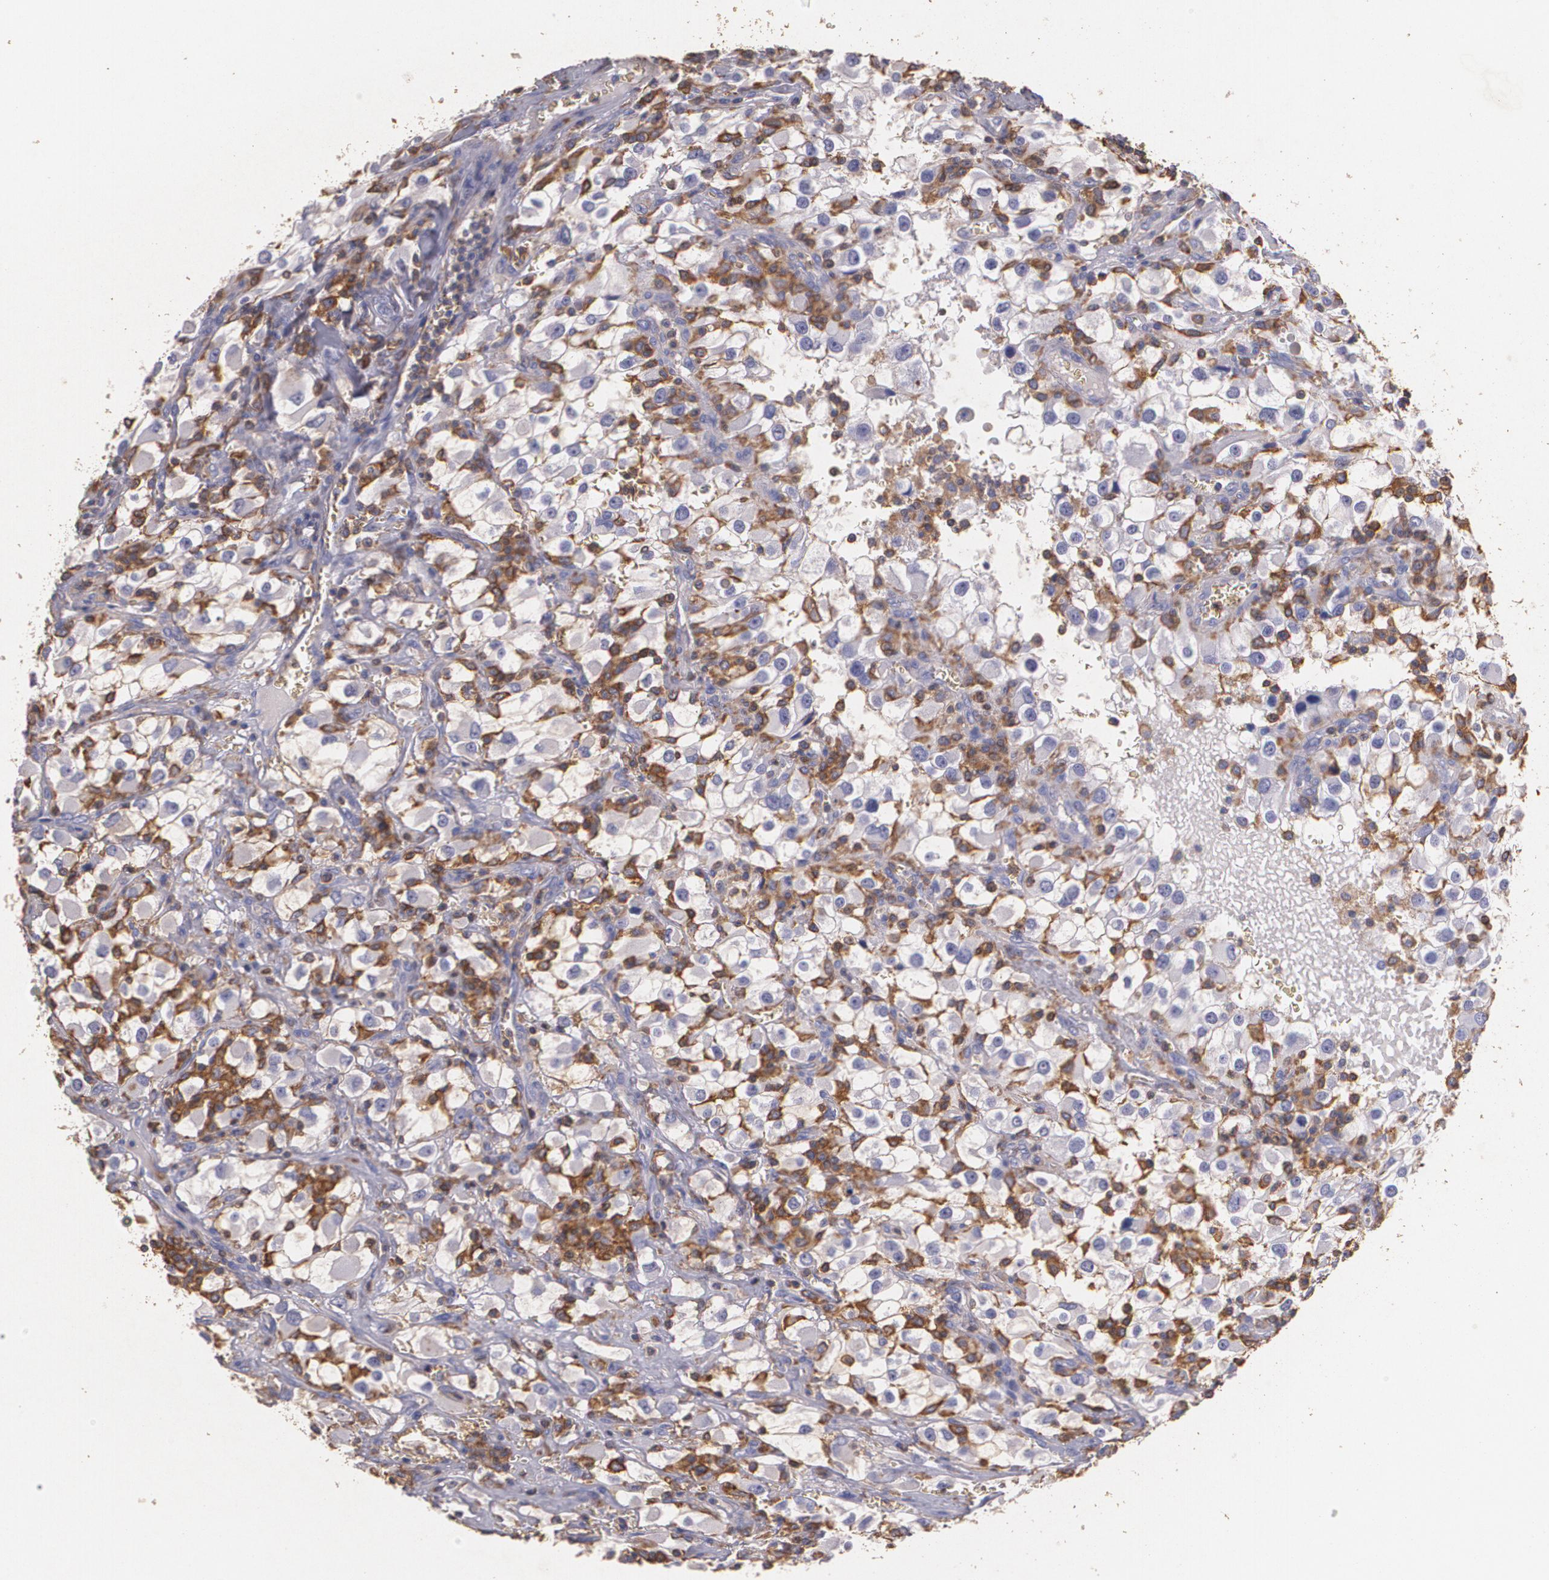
{"staining": {"intensity": "negative", "quantity": "none", "location": "none"}, "tissue": "renal cancer", "cell_type": "Tumor cells", "image_type": "cancer", "snomed": [{"axis": "morphology", "description": "Adenocarcinoma, NOS"}, {"axis": "topography", "description": "Kidney"}], "caption": "Renal cancer was stained to show a protein in brown. There is no significant positivity in tumor cells. The staining was performed using DAB to visualize the protein expression in brown, while the nuclei were stained in blue with hematoxylin (Magnification: 20x).", "gene": "TGFBR1", "patient": {"sex": "female", "age": 52}}